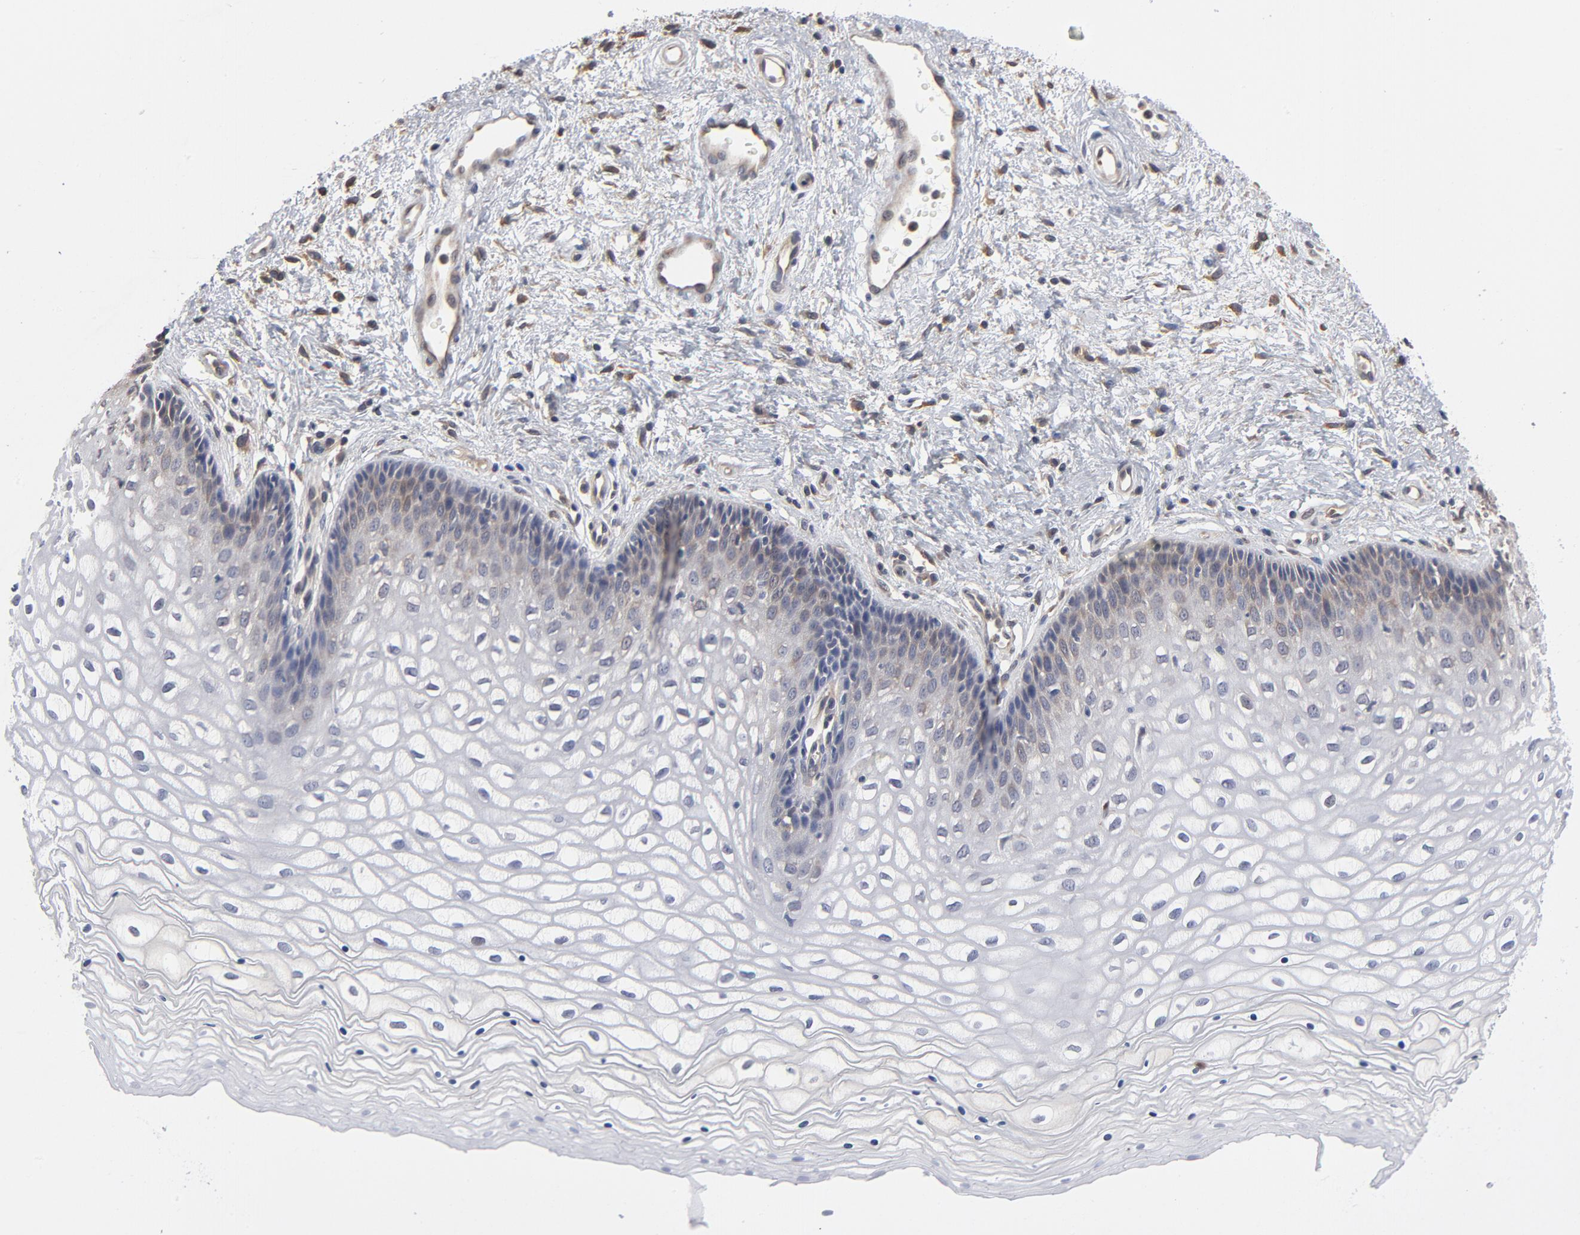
{"staining": {"intensity": "negative", "quantity": "none", "location": "none"}, "tissue": "vagina", "cell_type": "Squamous epithelial cells", "image_type": "normal", "snomed": [{"axis": "morphology", "description": "Normal tissue, NOS"}, {"axis": "topography", "description": "Vagina"}], "caption": "This is an immunohistochemistry (IHC) photomicrograph of benign human vagina. There is no positivity in squamous epithelial cells.", "gene": "ASMTL", "patient": {"sex": "female", "age": 34}}